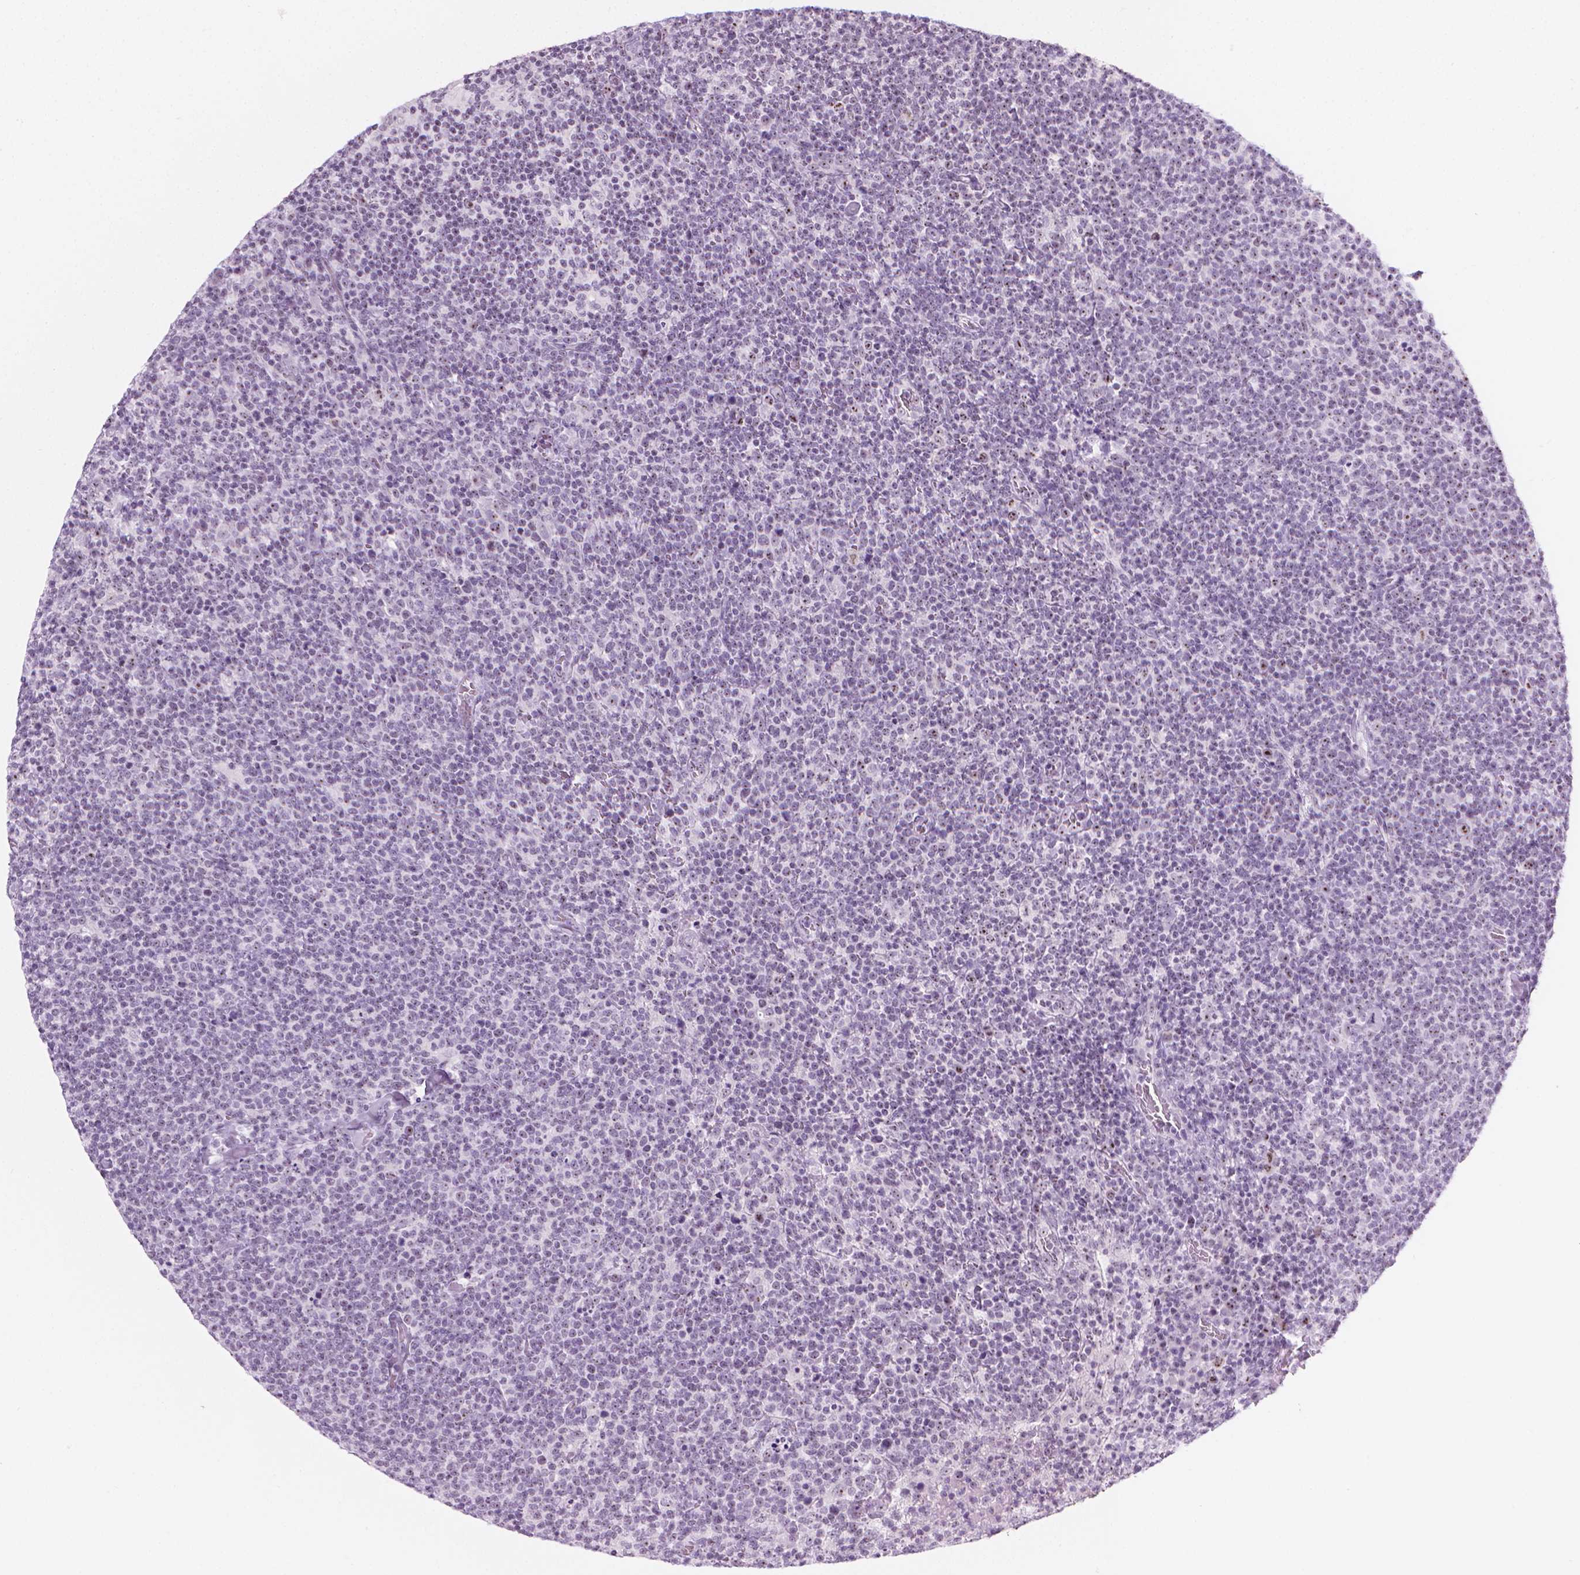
{"staining": {"intensity": "weak", "quantity": "25%-75%", "location": "nuclear"}, "tissue": "lymphoma", "cell_type": "Tumor cells", "image_type": "cancer", "snomed": [{"axis": "morphology", "description": "Malignant lymphoma, non-Hodgkin's type, High grade"}, {"axis": "topography", "description": "Lymph node"}], "caption": "A photomicrograph showing weak nuclear positivity in about 25%-75% of tumor cells in lymphoma, as visualized by brown immunohistochemical staining.", "gene": "NOL7", "patient": {"sex": "male", "age": 61}}